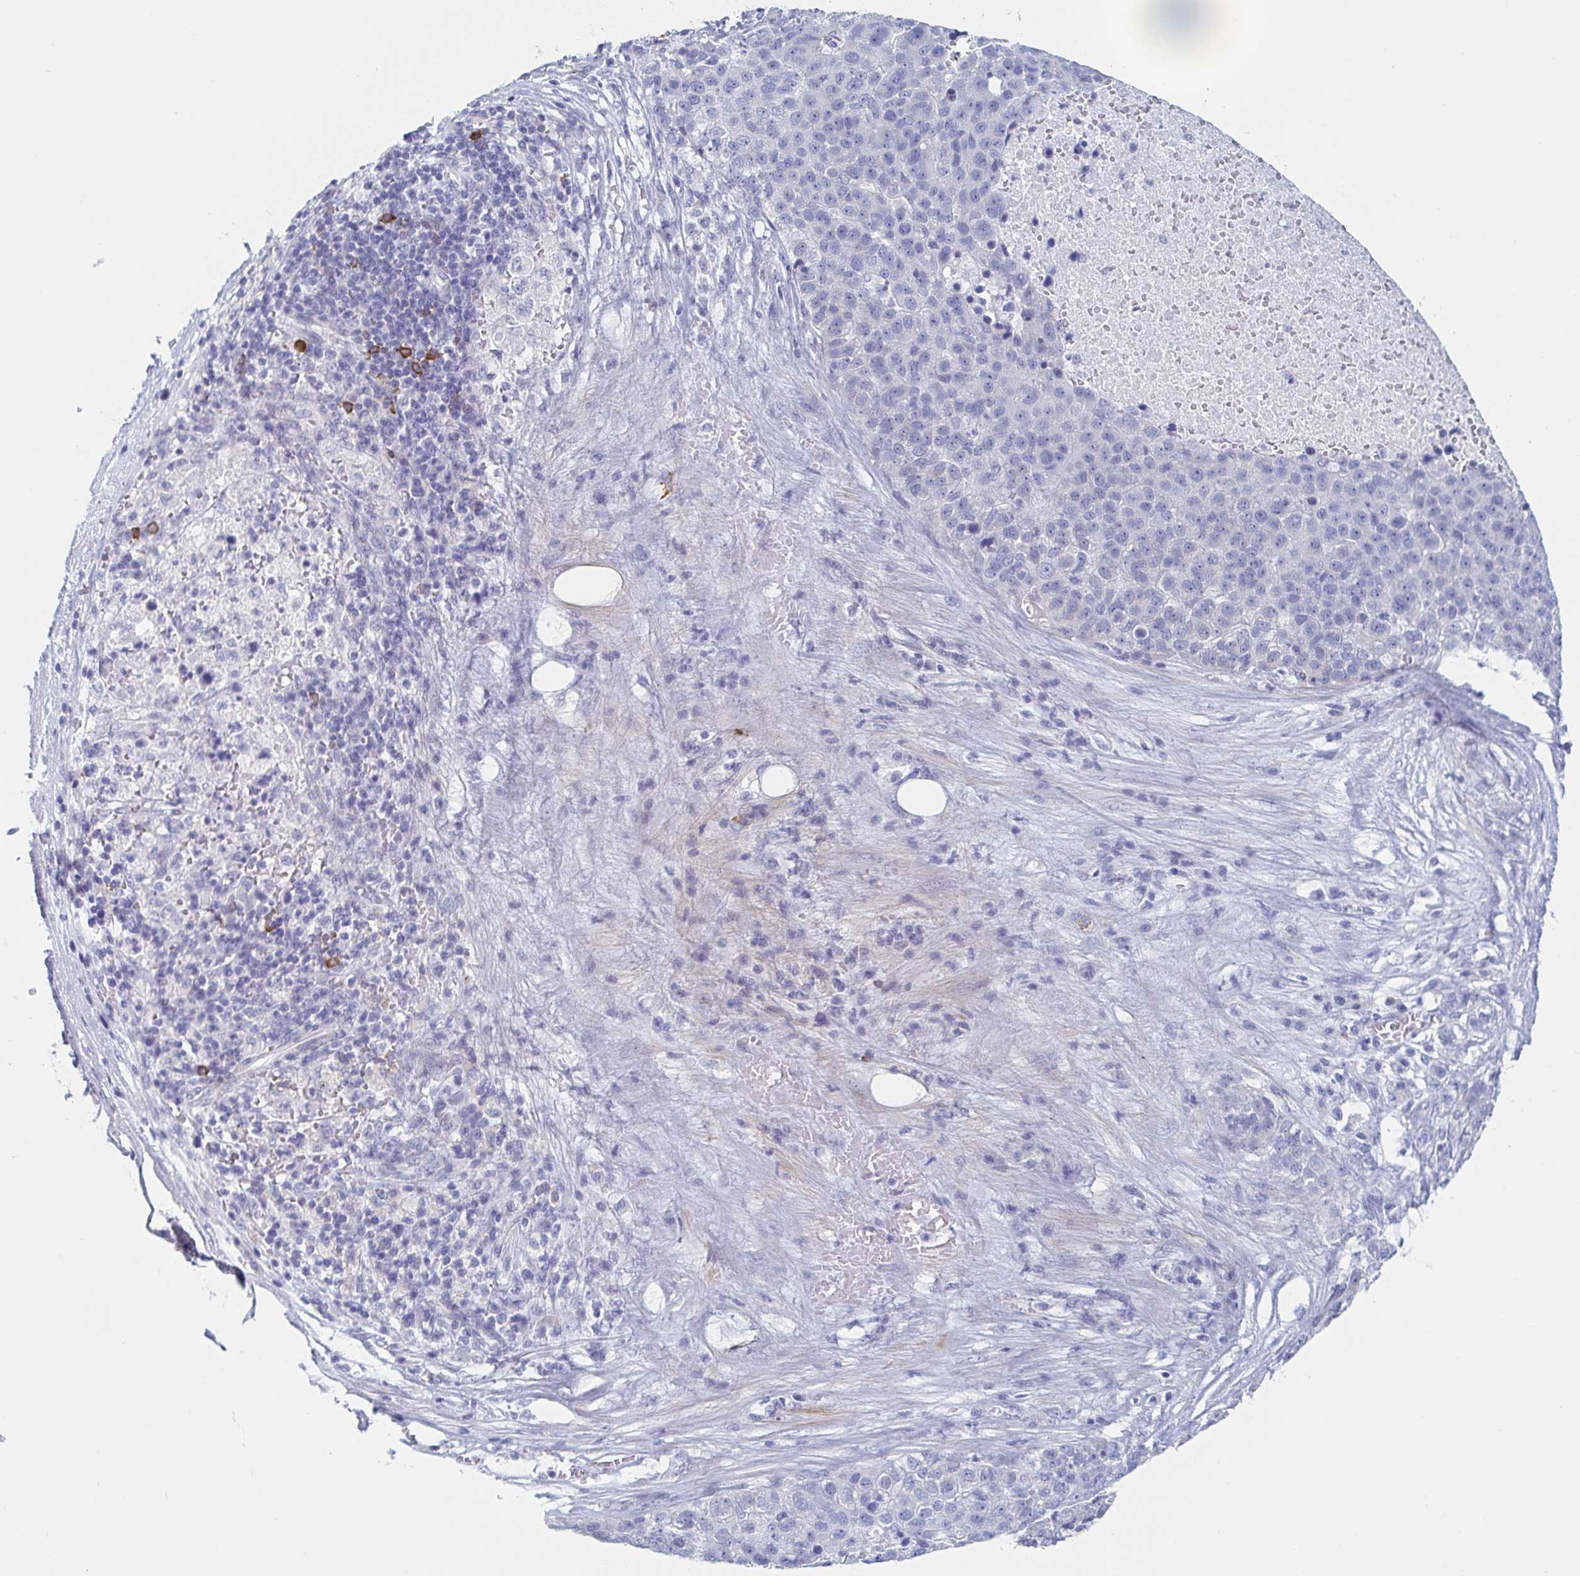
{"staining": {"intensity": "negative", "quantity": "none", "location": "none"}, "tissue": "pancreatic cancer", "cell_type": "Tumor cells", "image_type": "cancer", "snomed": [{"axis": "morphology", "description": "Adenocarcinoma, NOS"}, {"axis": "topography", "description": "Pancreas"}], "caption": "Pancreatic cancer (adenocarcinoma) stained for a protein using immunohistochemistry demonstrates no expression tumor cells.", "gene": "PACSIN1", "patient": {"sex": "female", "age": 61}}